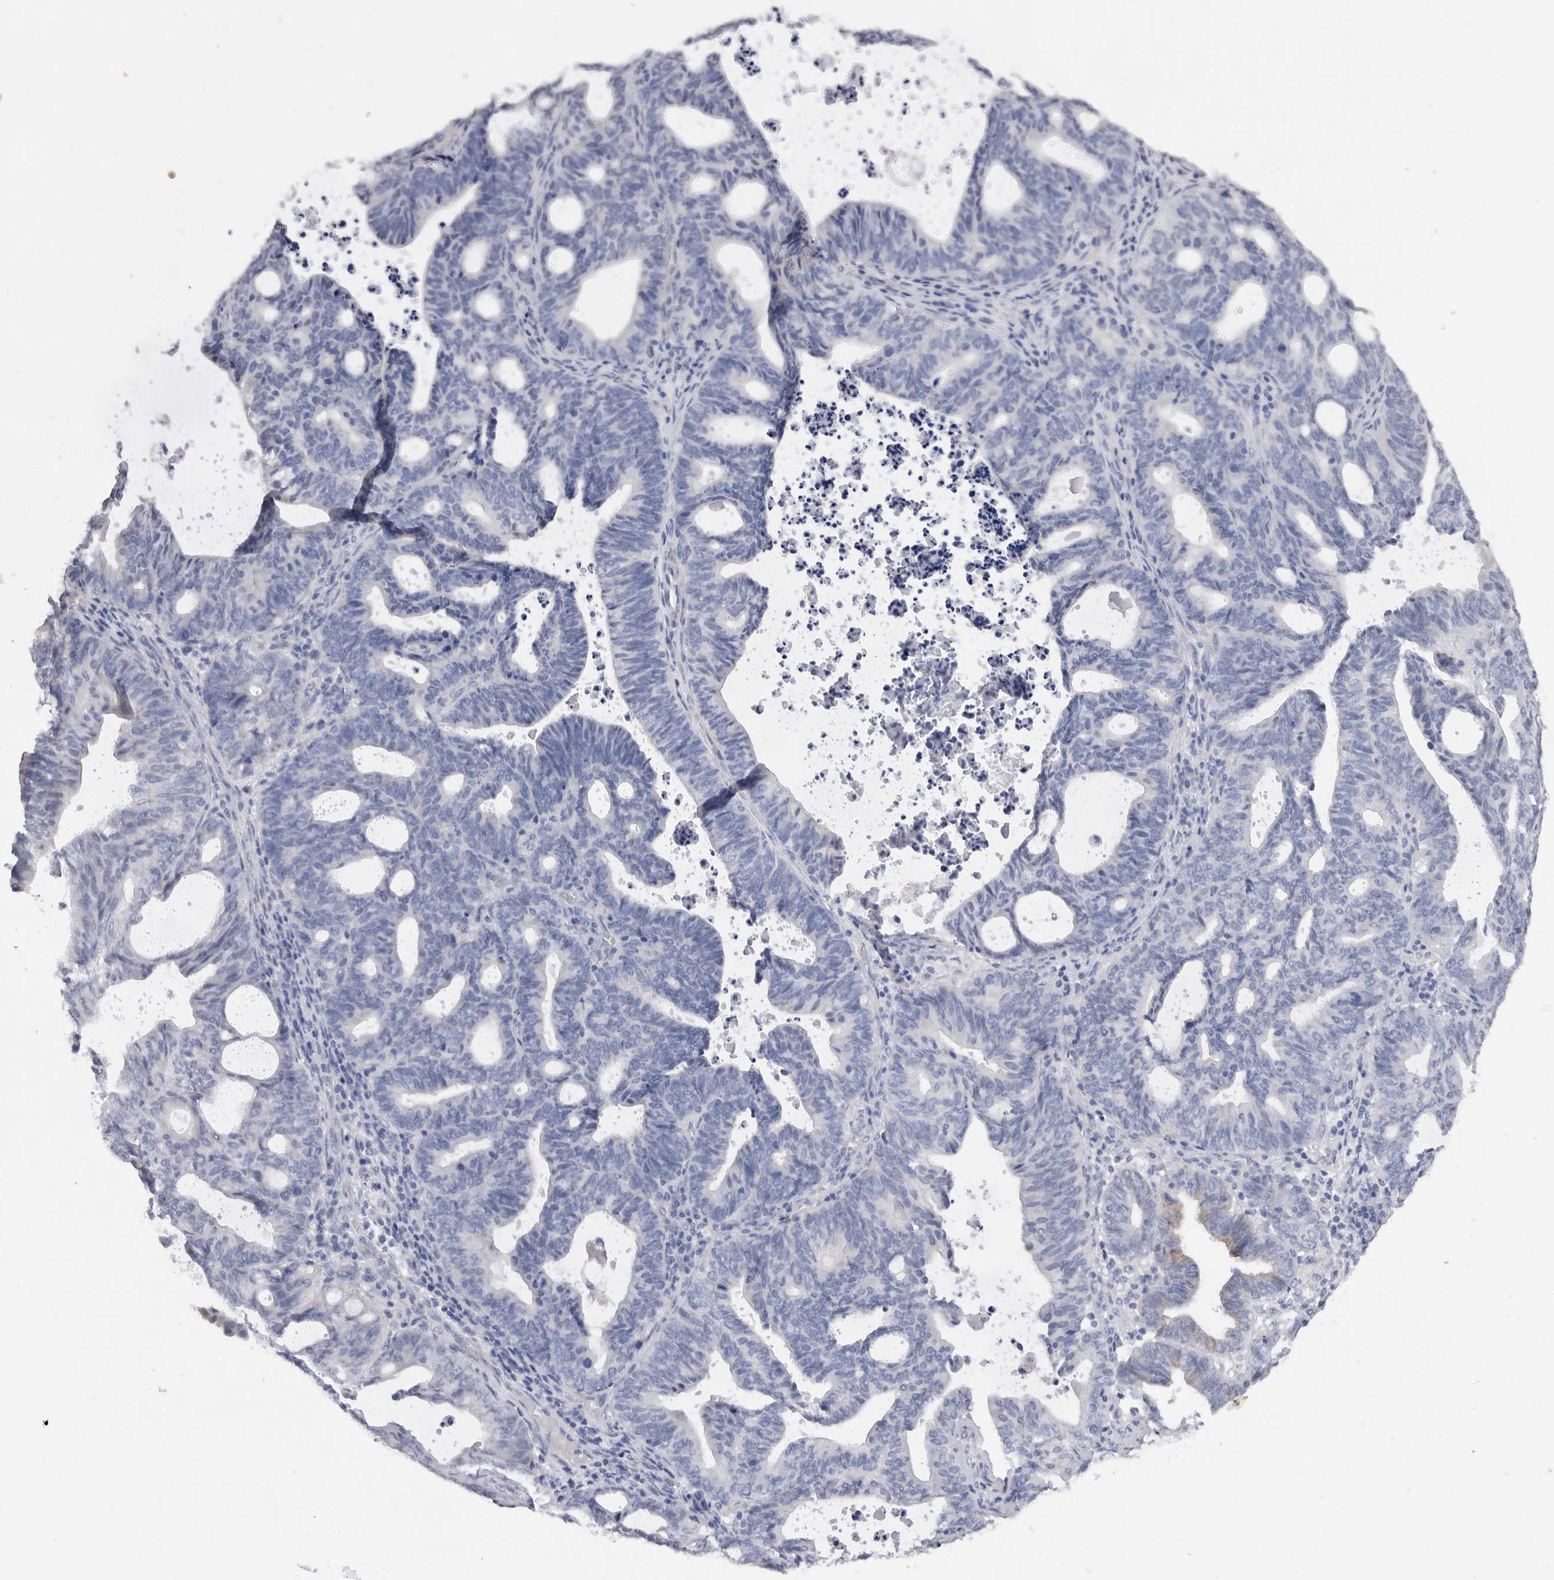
{"staining": {"intensity": "negative", "quantity": "none", "location": "none"}, "tissue": "endometrial cancer", "cell_type": "Tumor cells", "image_type": "cancer", "snomed": [{"axis": "morphology", "description": "Adenocarcinoma, NOS"}, {"axis": "topography", "description": "Uterus"}], "caption": "A micrograph of human adenocarcinoma (endometrial) is negative for staining in tumor cells. (Brightfield microscopy of DAB (3,3'-diaminobenzidine) immunohistochemistry (IHC) at high magnification).", "gene": "CDH6", "patient": {"sex": "female", "age": 83}}